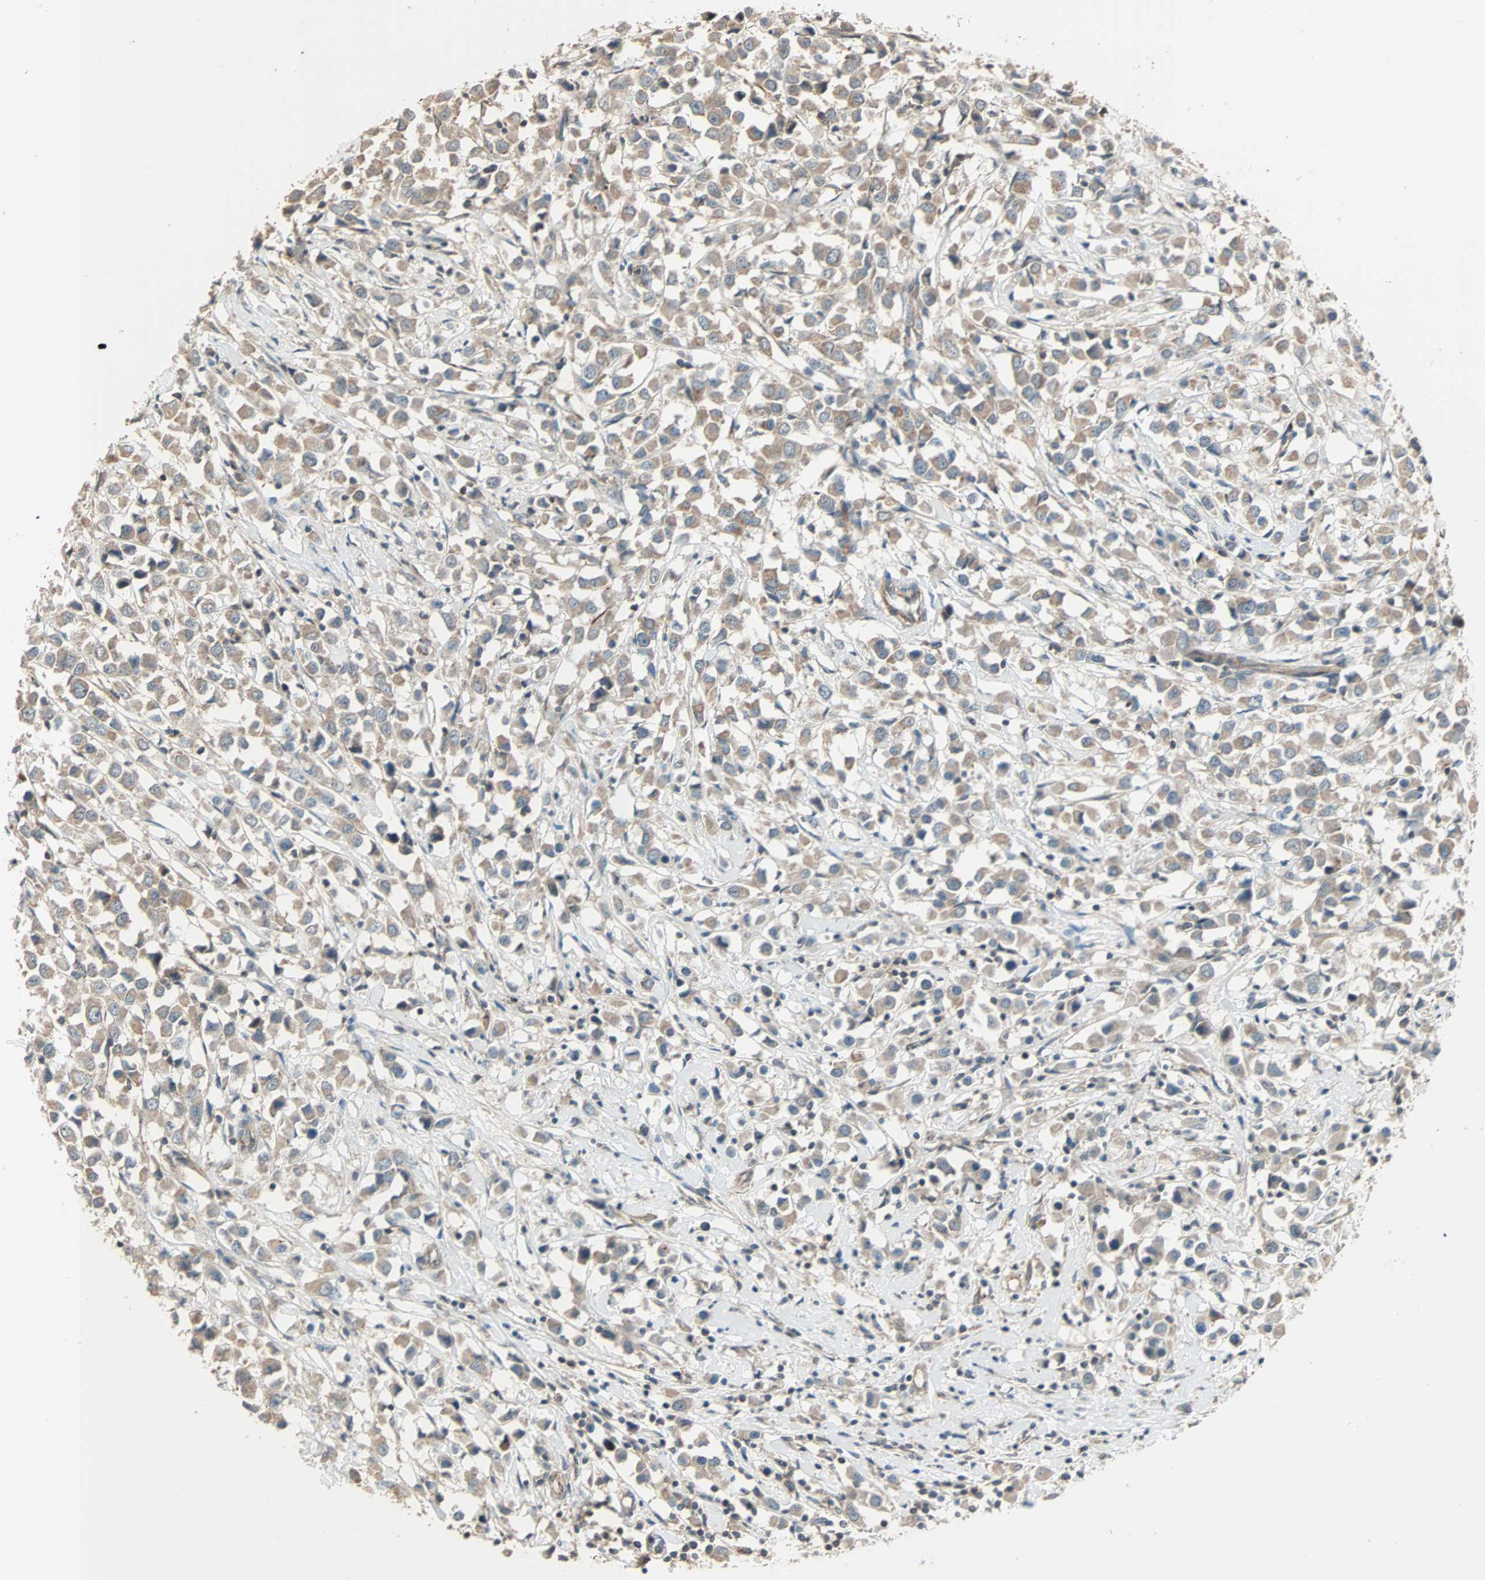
{"staining": {"intensity": "moderate", "quantity": ">75%", "location": "cytoplasmic/membranous"}, "tissue": "breast cancer", "cell_type": "Tumor cells", "image_type": "cancer", "snomed": [{"axis": "morphology", "description": "Duct carcinoma"}, {"axis": "topography", "description": "Breast"}], "caption": "Protein positivity by immunohistochemistry (IHC) displays moderate cytoplasmic/membranous expression in about >75% of tumor cells in breast cancer. (brown staining indicates protein expression, while blue staining denotes nuclei).", "gene": "MAP3K21", "patient": {"sex": "female", "age": 61}}